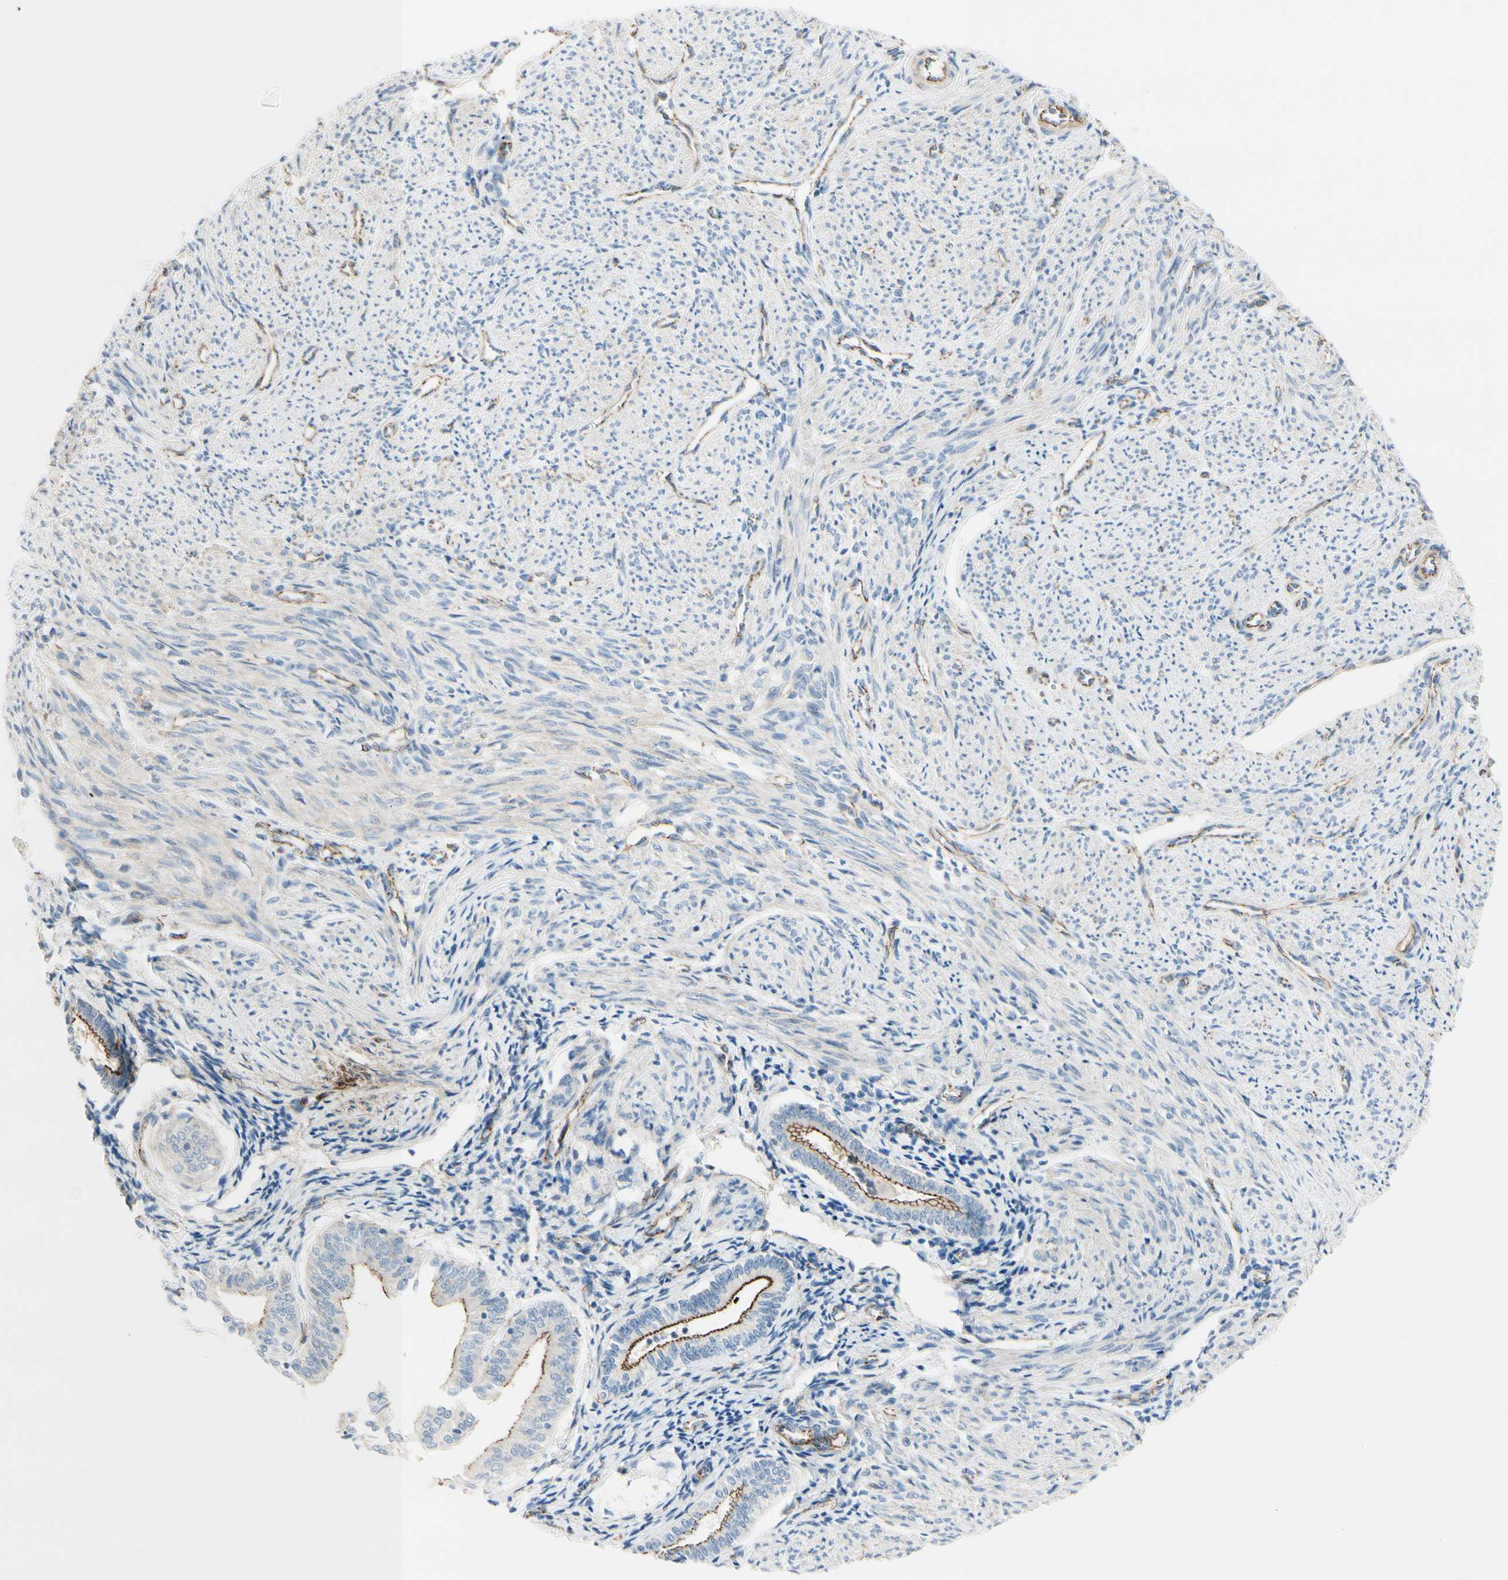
{"staining": {"intensity": "weak", "quantity": "25%-75%", "location": "cytoplasmic/membranous"}, "tissue": "smooth muscle", "cell_type": "Smooth muscle cells", "image_type": "normal", "snomed": [{"axis": "morphology", "description": "Normal tissue, NOS"}, {"axis": "topography", "description": "Smooth muscle"}], "caption": "The immunohistochemical stain highlights weak cytoplasmic/membranous staining in smooth muscle cells of benign smooth muscle. Immunohistochemistry (ihc) stains the protein in brown and the nuclei are stained blue.", "gene": "TJP1", "patient": {"sex": "female", "age": 65}}